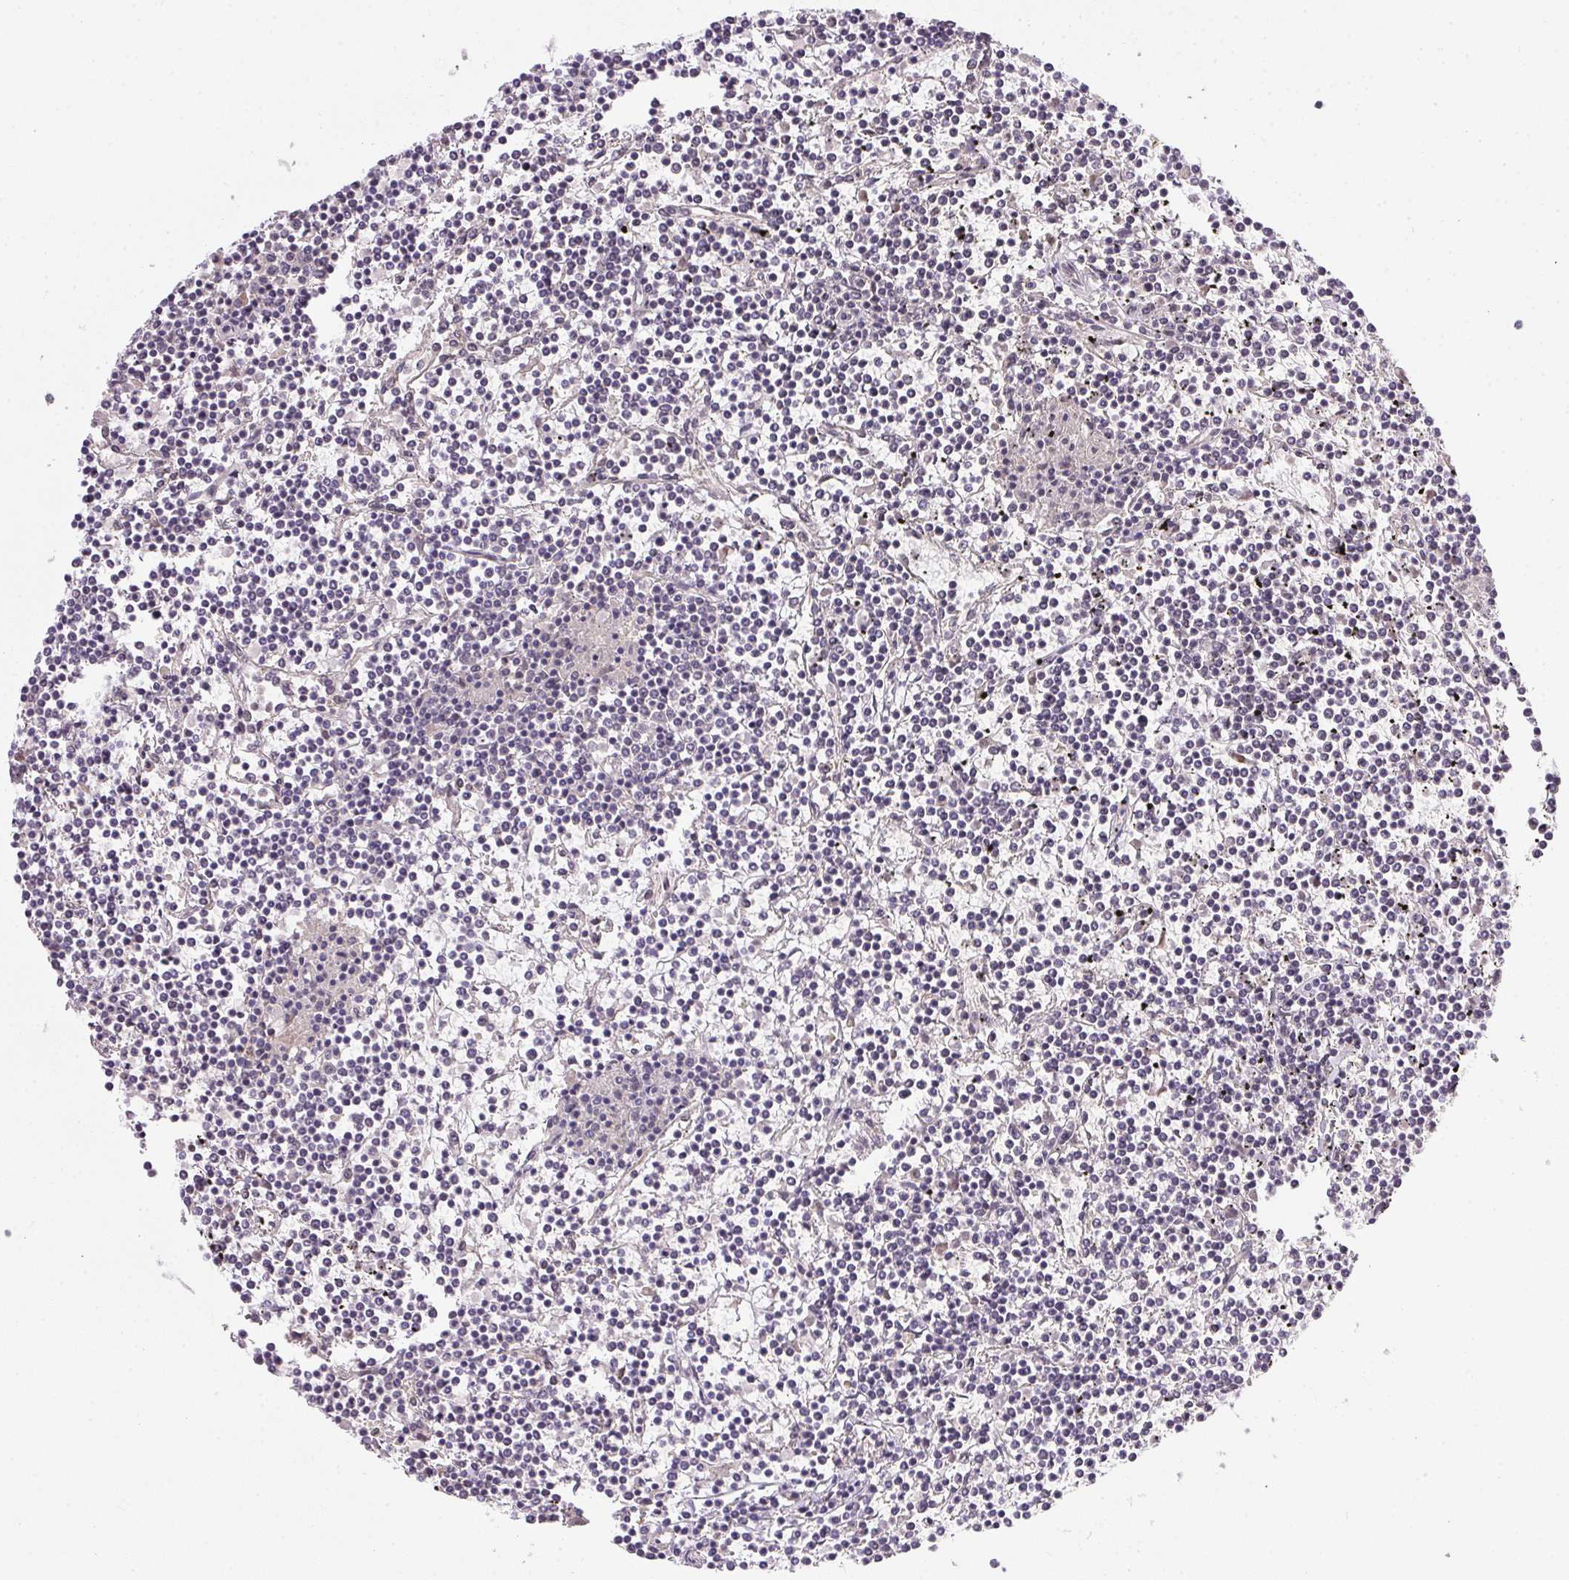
{"staining": {"intensity": "negative", "quantity": "none", "location": "none"}, "tissue": "lymphoma", "cell_type": "Tumor cells", "image_type": "cancer", "snomed": [{"axis": "morphology", "description": "Malignant lymphoma, non-Hodgkin's type, Low grade"}, {"axis": "topography", "description": "Spleen"}], "caption": "Tumor cells are negative for protein expression in human malignant lymphoma, non-Hodgkin's type (low-grade).", "gene": "PPP4R4", "patient": {"sex": "female", "age": 19}}